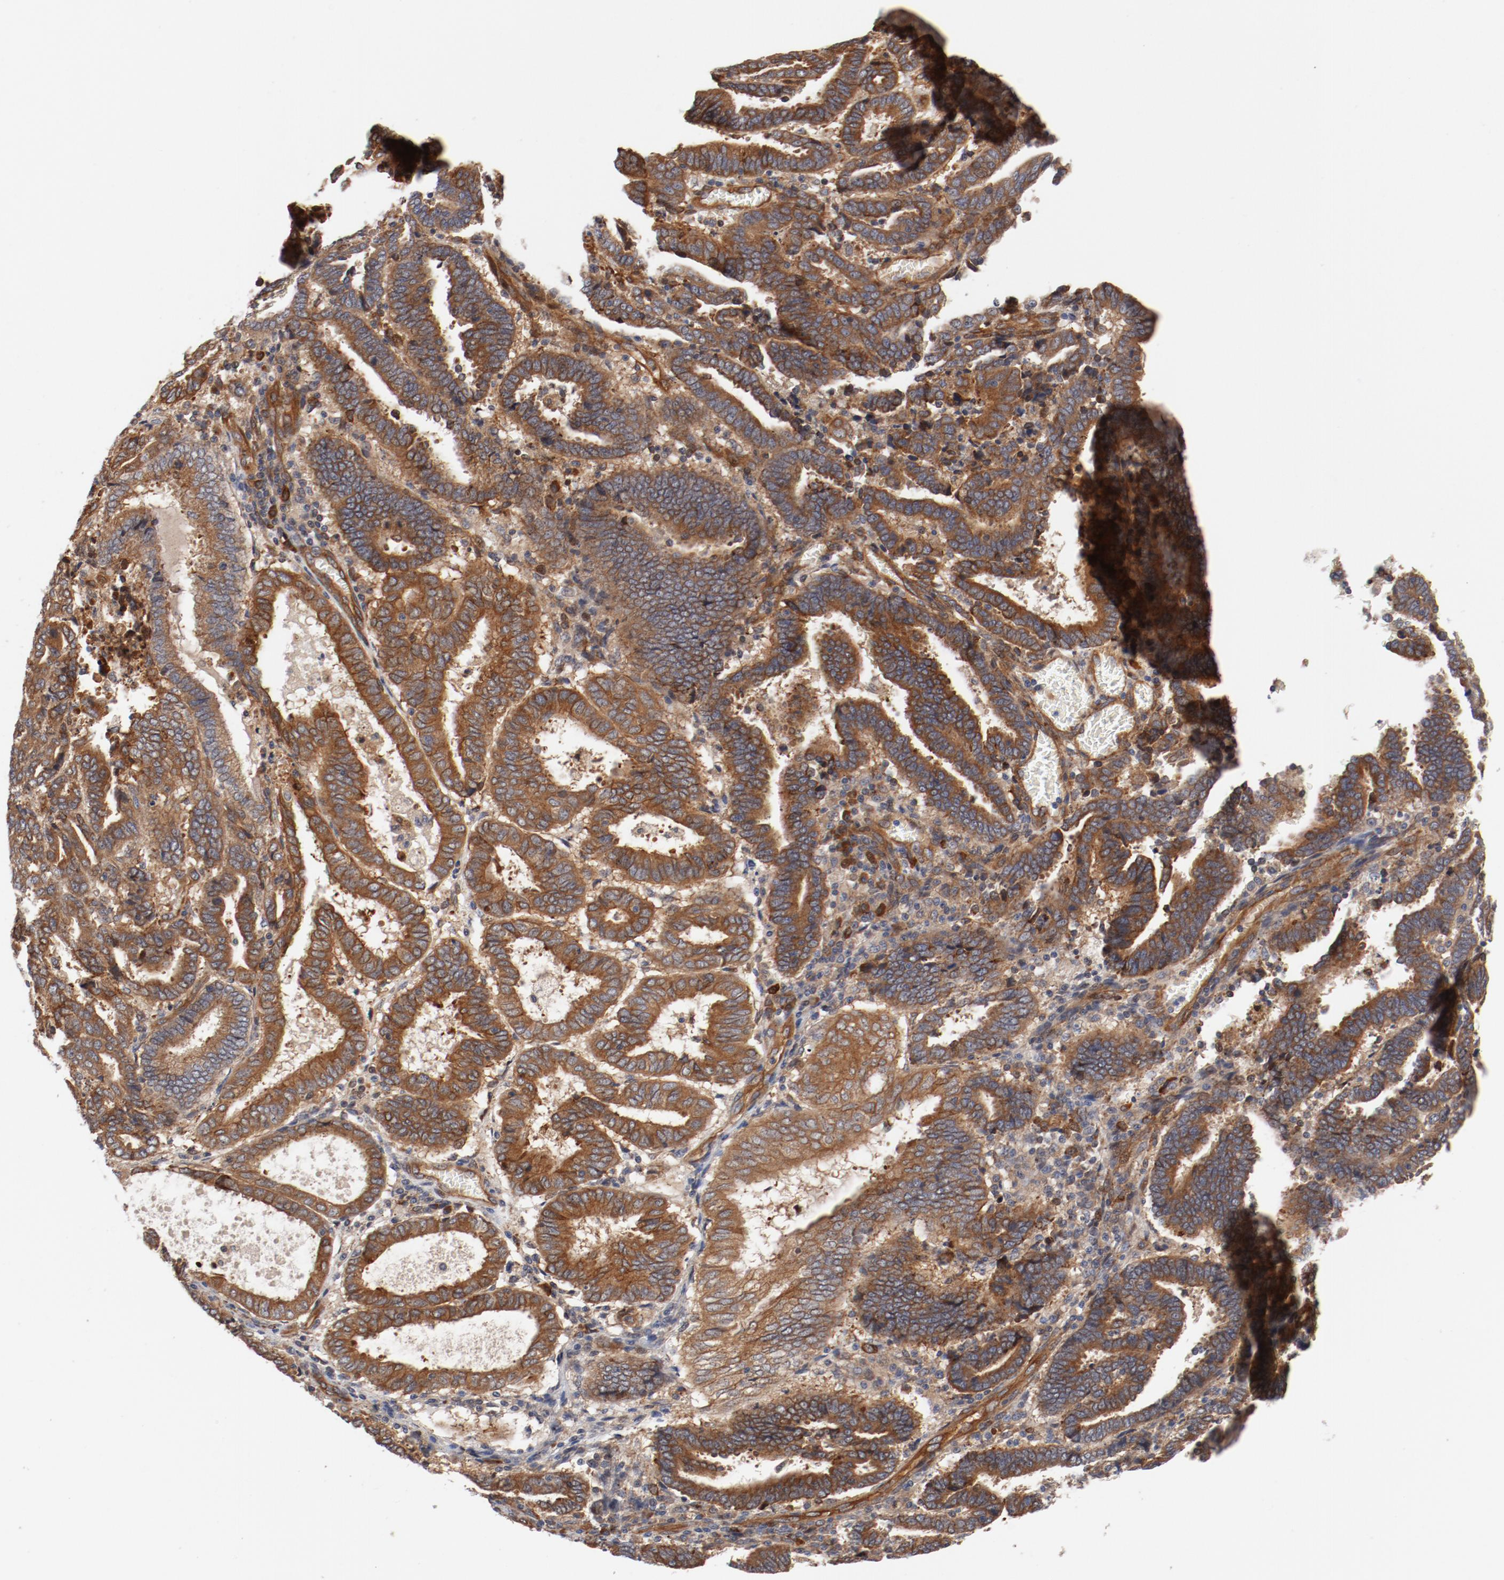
{"staining": {"intensity": "moderate", "quantity": ">75%", "location": "cytoplasmic/membranous"}, "tissue": "endometrial cancer", "cell_type": "Tumor cells", "image_type": "cancer", "snomed": [{"axis": "morphology", "description": "Adenocarcinoma, NOS"}, {"axis": "topography", "description": "Uterus"}], "caption": "Immunohistochemistry (IHC) of adenocarcinoma (endometrial) demonstrates medium levels of moderate cytoplasmic/membranous staining in approximately >75% of tumor cells.", "gene": "PITPNM2", "patient": {"sex": "female", "age": 83}}